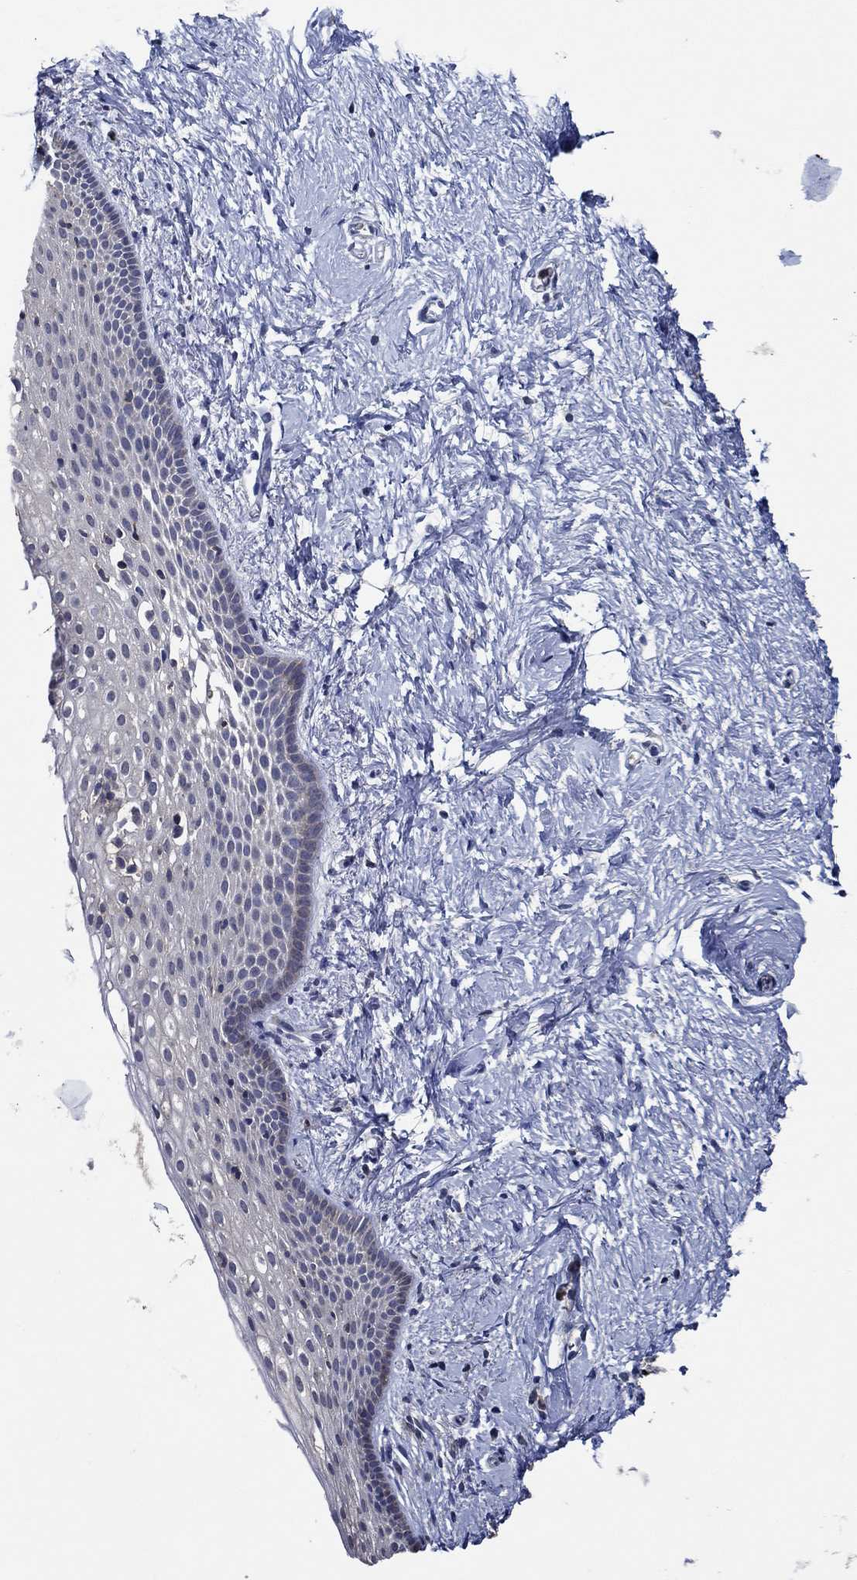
{"staining": {"intensity": "negative", "quantity": "none", "location": "none"}, "tissue": "vagina", "cell_type": "Squamous epithelial cells", "image_type": "normal", "snomed": [{"axis": "morphology", "description": "Normal tissue, NOS"}, {"axis": "topography", "description": "Vagina"}], "caption": "Protein analysis of benign vagina exhibits no significant staining in squamous epithelial cells.", "gene": "DACT1", "patient": {"sex": "female", "age": 61}}